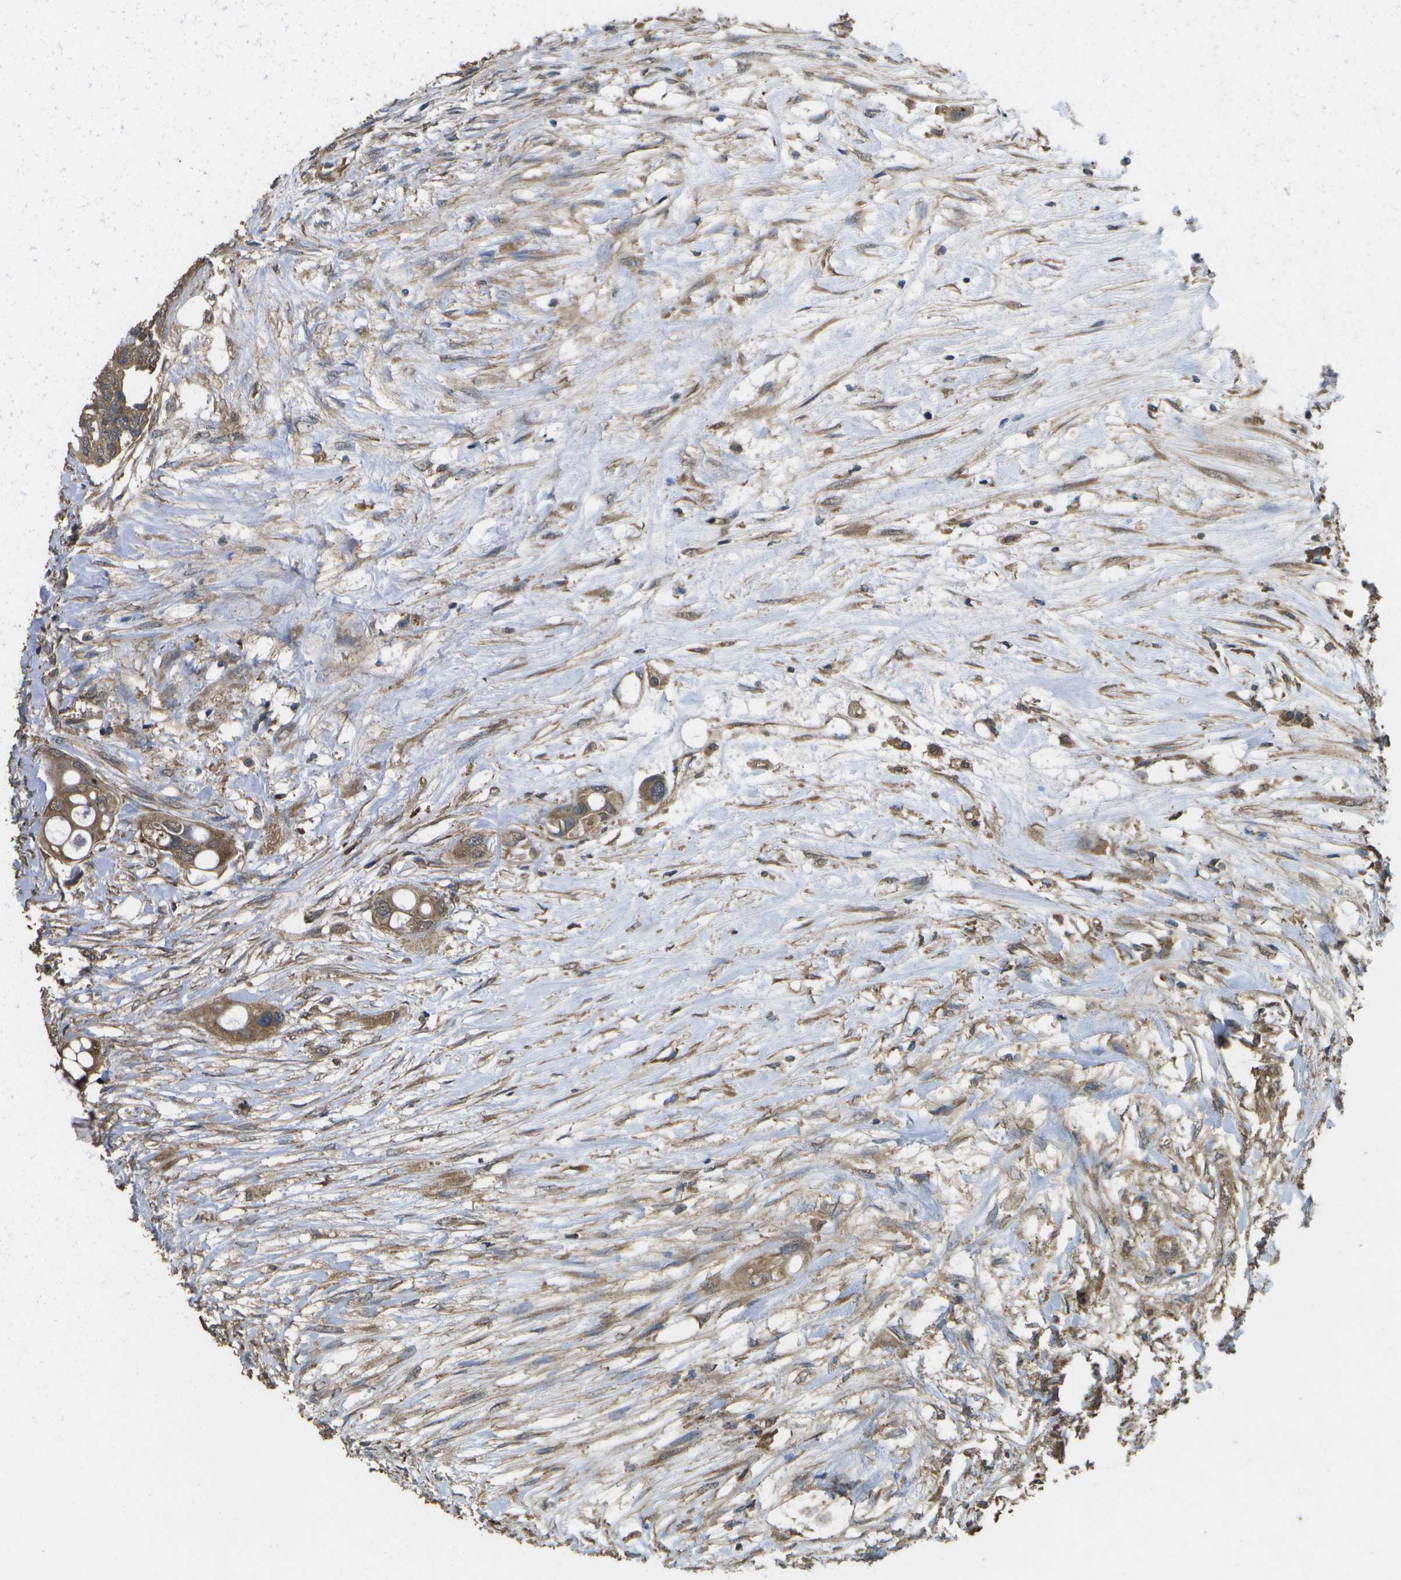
{"staining": {"intensity": "moderate", "quantity": ">75%", "location": "cytoplasmic/membranous"}, "tissue": "colorectal cancer", "cell_type": "Tumor cells", "image_type": "cancer", "snomed": [{"axis": "morphology", "description": "Adenocarcinoma, NOS"}, {"axis": "topography", "description": "Colon"}], "caption": "A brown stain shows moderate cytoplasmic/membranous positivity of a protein in human colorectal adenocarcinoma tumor cells.", "gene": "SACS", "patient": {"sex": "female", "age": 57}}